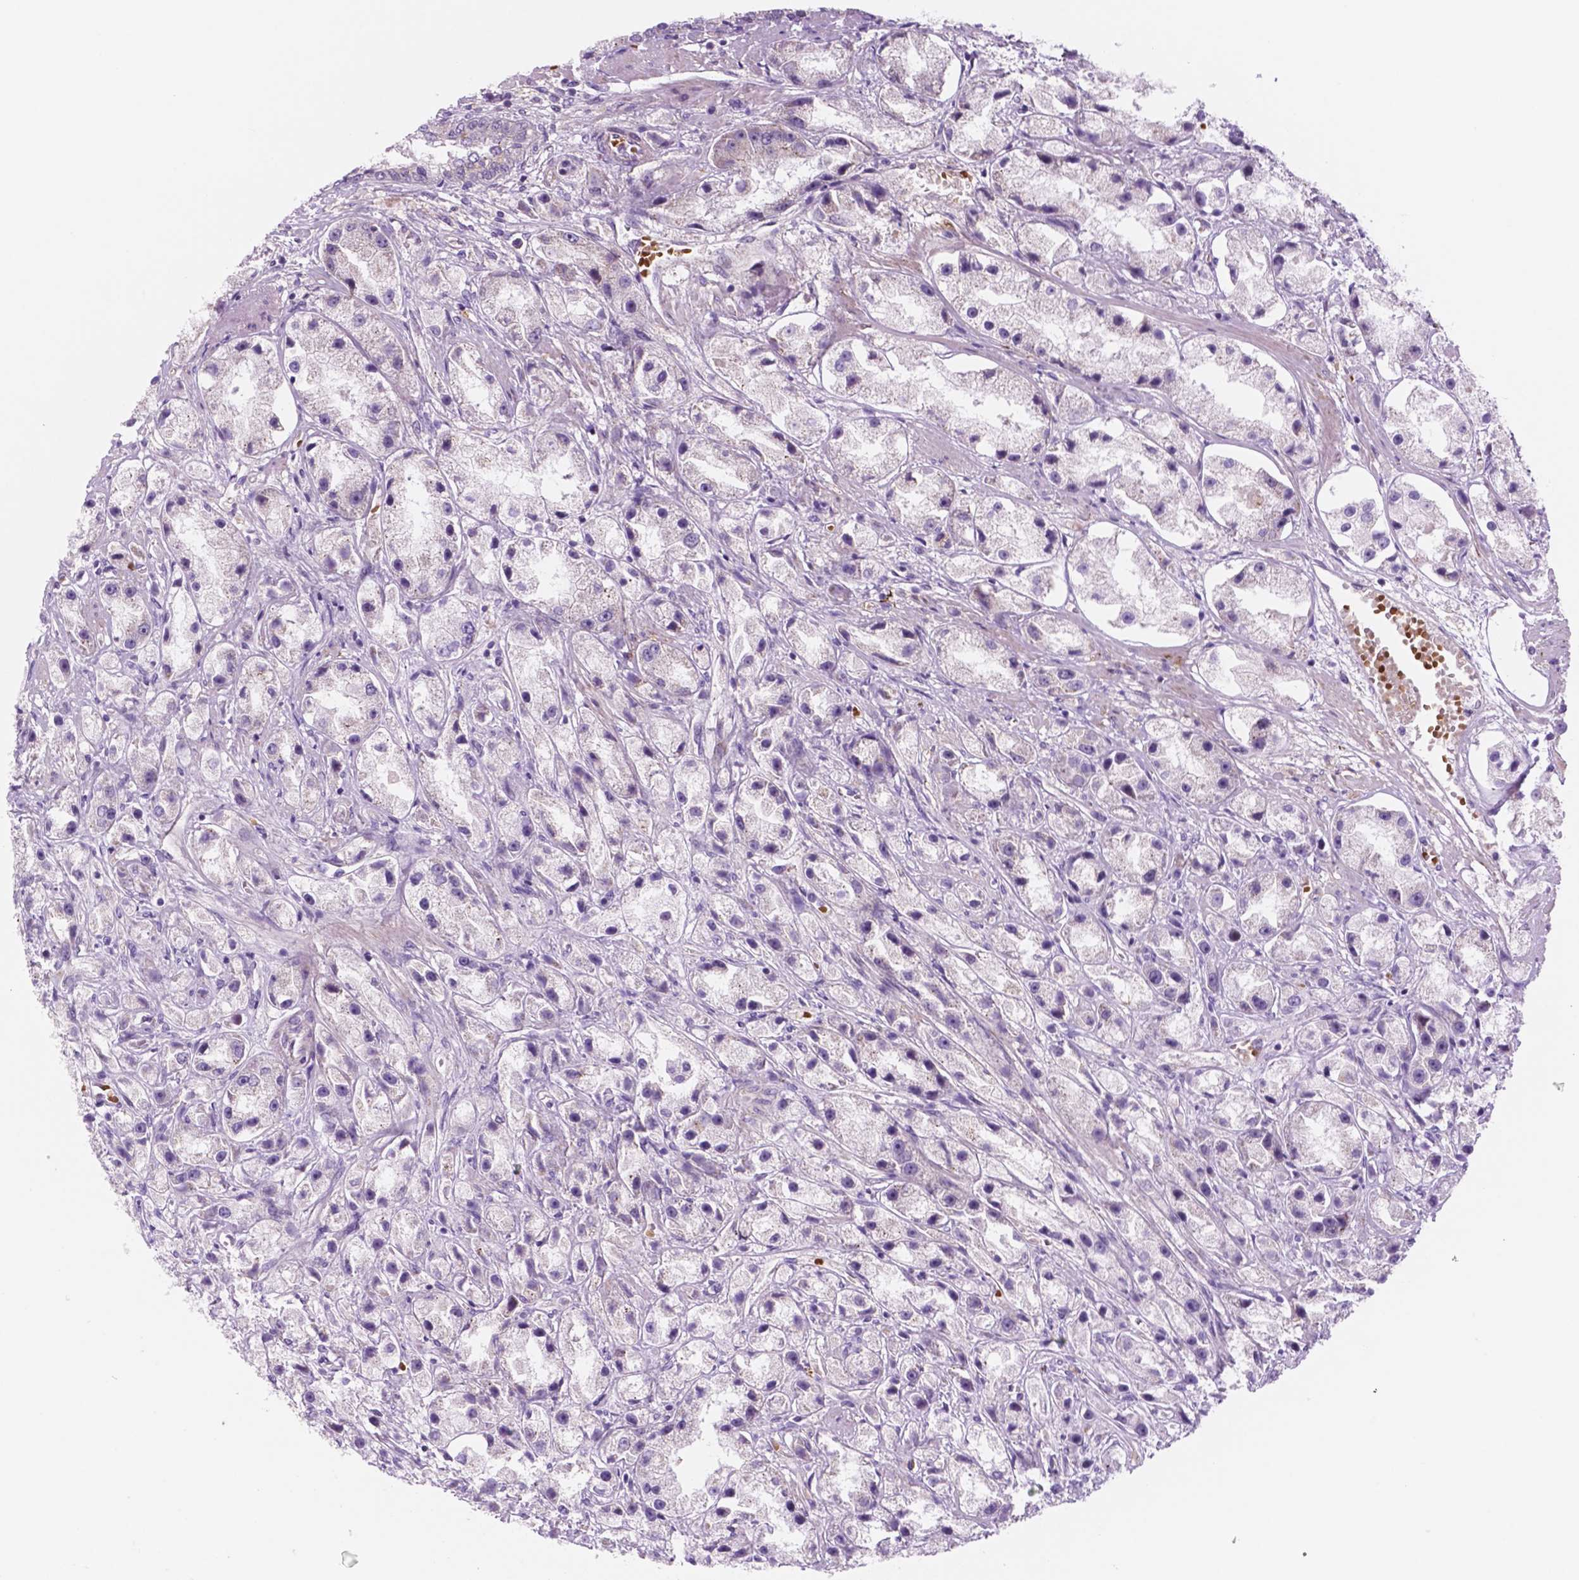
{"staining": {"intensity": "weak", "quantity": "<25%", "location": "cytoplasmic/membranous"}, "tissue": "prostate cancer", "cell_type": "Tumor cells", "image_type": "cancer", "snomed": [{"axis": "morphology", "description": "Adenocarcinoma, High grade"}, {"axis": "topography", "description": "Prostate"}], "caption": "An immunohistochemistry (IHC) image of prostate cancer is shown. There is no staining in tumor cells of prostate cancer.", "gene": "RND3", "patient": {"sex": "male", "age": 67}}